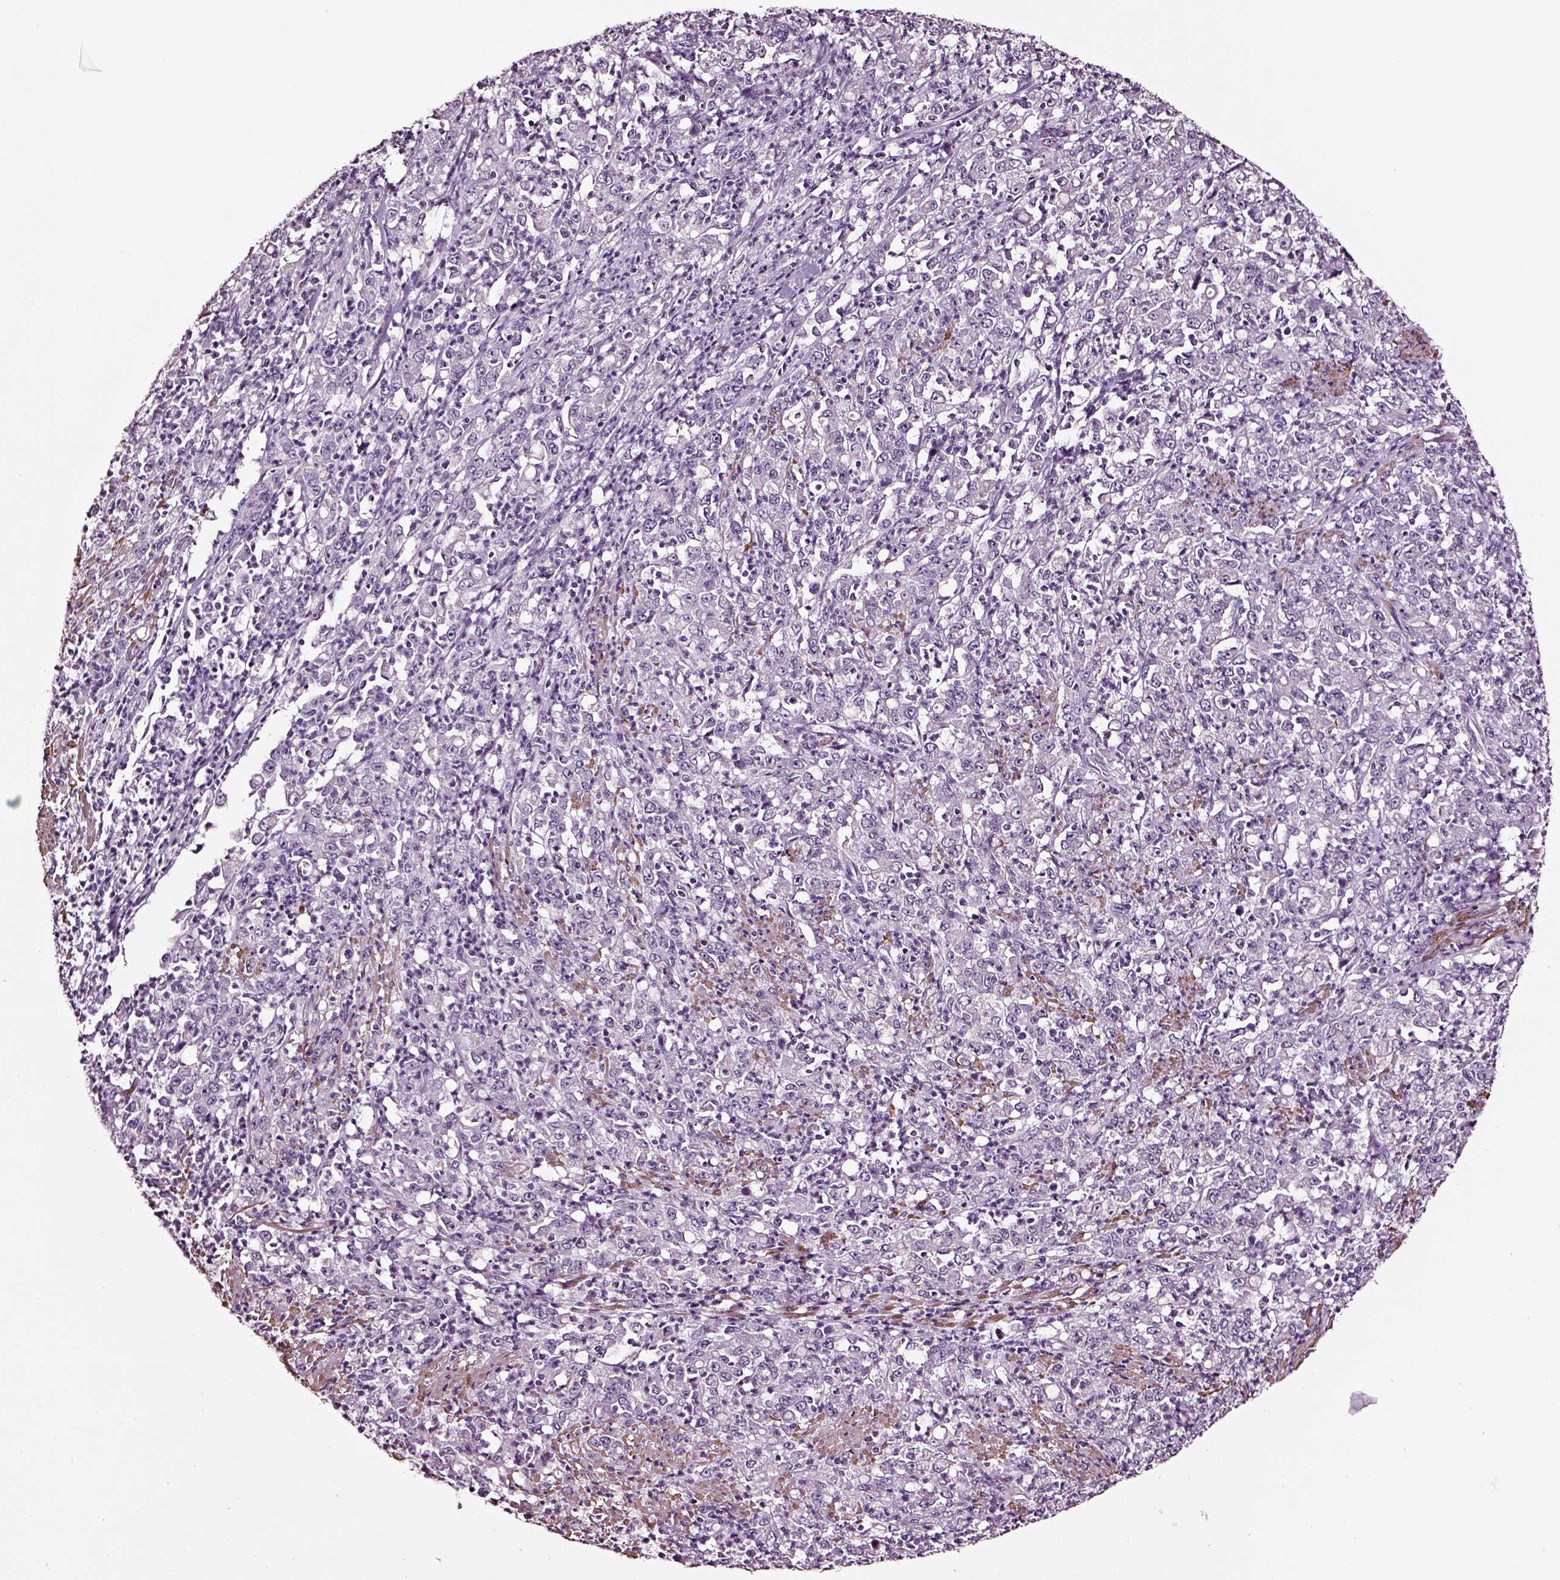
{"staining": {"intensity": "negative", "quantity": "none", "location": "none"}, "tissue": "stomach cancer", "cell_type": "Tumor cells", "image_type": "cancer", "snomed": [{"axis": "morphology", "description": "Adenocarcinoma, NOS"}, {"axis": "topography", "description": "Stomach, lower"}], "caption": "IHC micrograph of neoplastic tissue: human adenocarcinoma (stomach) stained with DAB shows no significant protein expression in tumor cells.", "gene": "SOX10", "patient": {"sex": "female", "age": 71}}